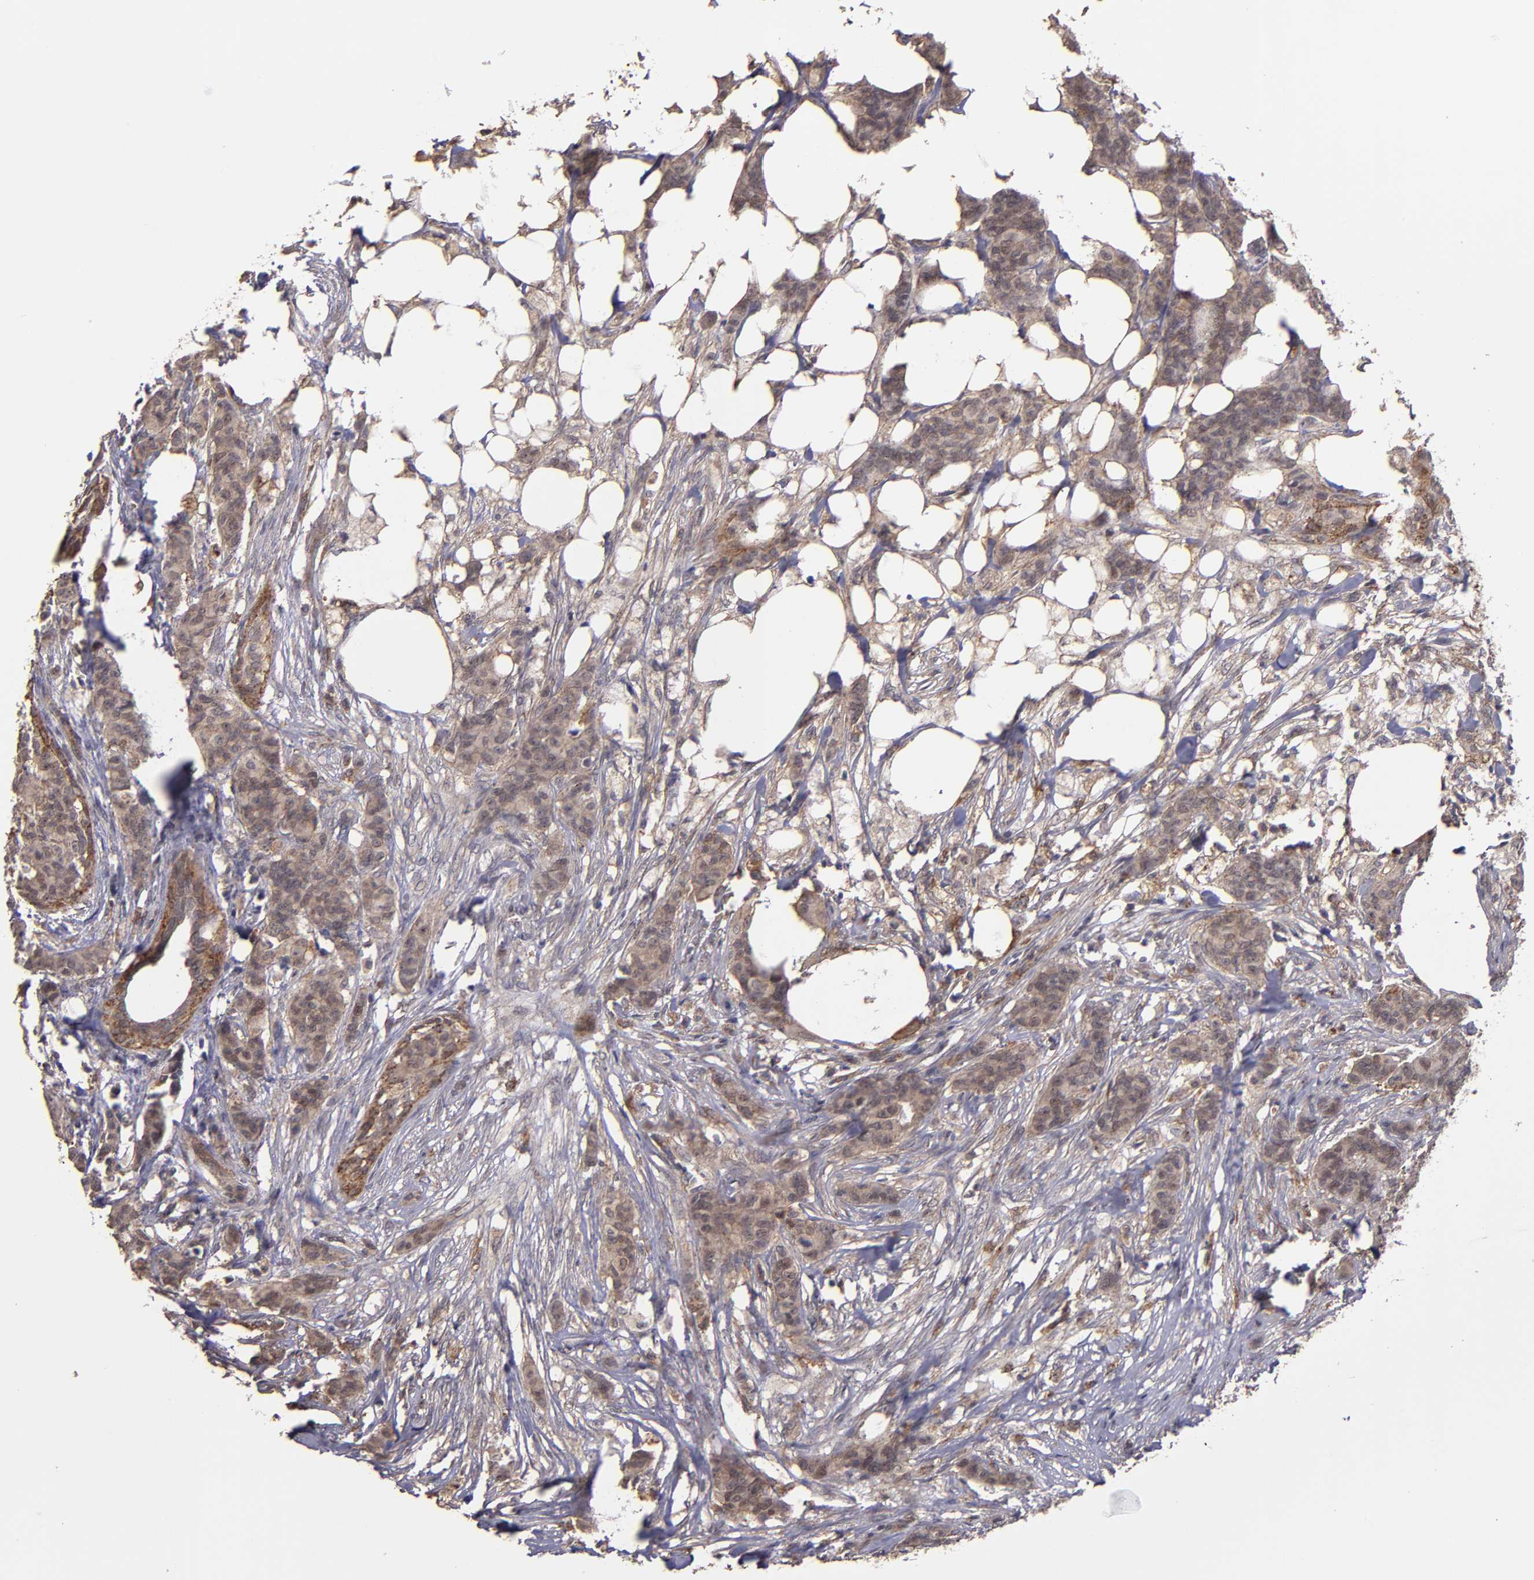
{"staining": {"intensity": "moderate", "quantity": ">75%", "location": "cytoplasmic/membranous"}, "tissue": "breast cancer", "cell_type": "Tumor cells", "image_type": "cancer", "snomed": [{"axis": "morphology", "description": "Duct carcinoma"}, {"axis": "topography", "description": "Breast"}], "caption": "Moderate cytoplasmic/membranous protein expression is seen in about >75% of tumor cells in invasive ductal carcinoma (breast).", "gene": "SIPA1L1", "patient": {"sex": "female", "age": 40}}